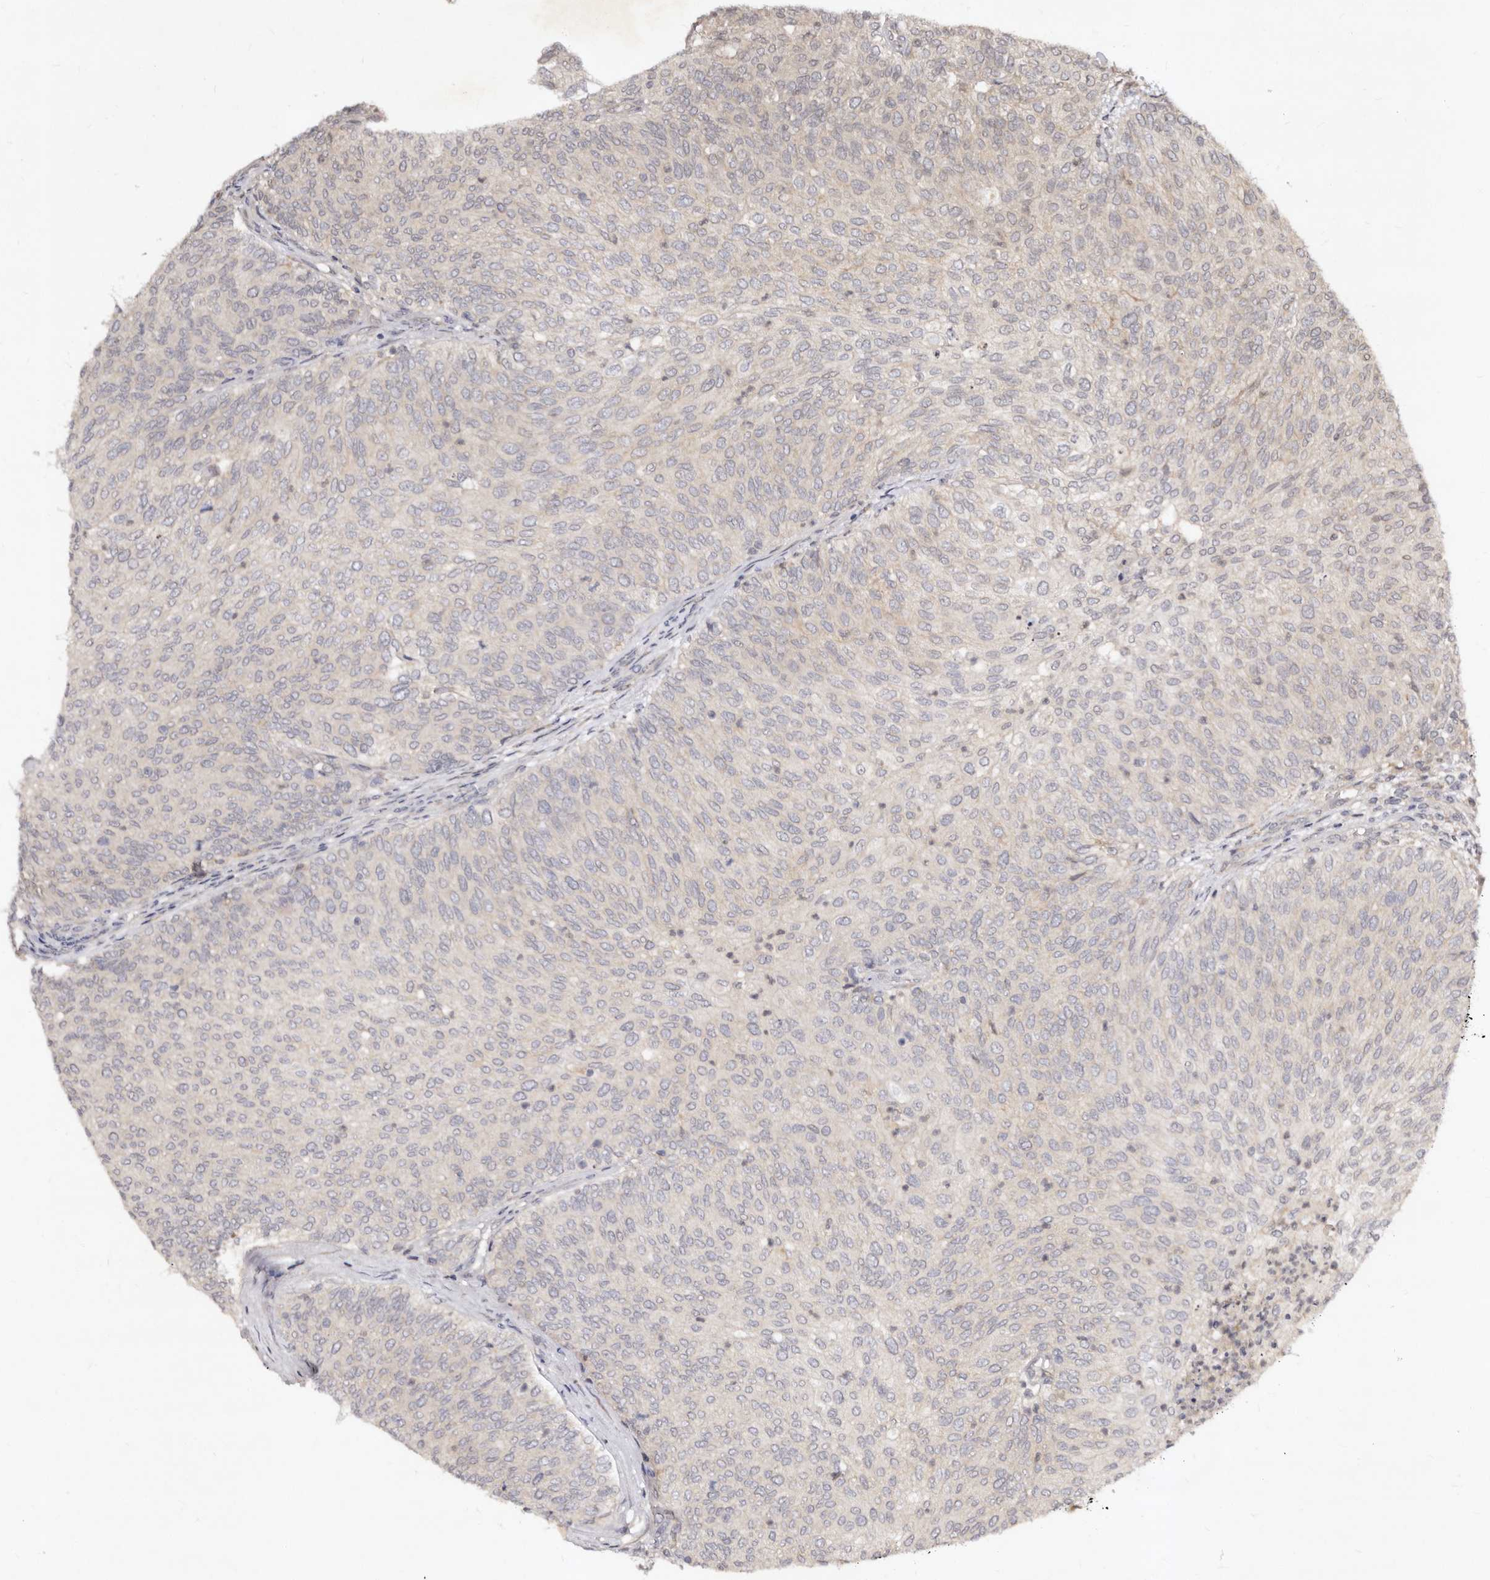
{"staining": {"intensity": "negative", "quantity": "none", "location": "none"}, "tissue": "urothelial cancer", "cell_type": "Tumor cells", "image_type": "cancer", "snomed": [{"axis": "morphology", "description": "Urothelial carcinoma, Low grade"}, {"axis": "topography", "description": "Urinary bladder"}], "caption": "An immunohistochemistry photomicrograph of urothelial carcinoma (low-grade) is shown. There is no staining in tumor cells of urothelial carcinoma (low-grade). (DAB (3,3'-diaminobenzidine) immunohistochemistry, high magnification).", "gene": "LCORL", "patient": {"sex": "female", "age": 79}}